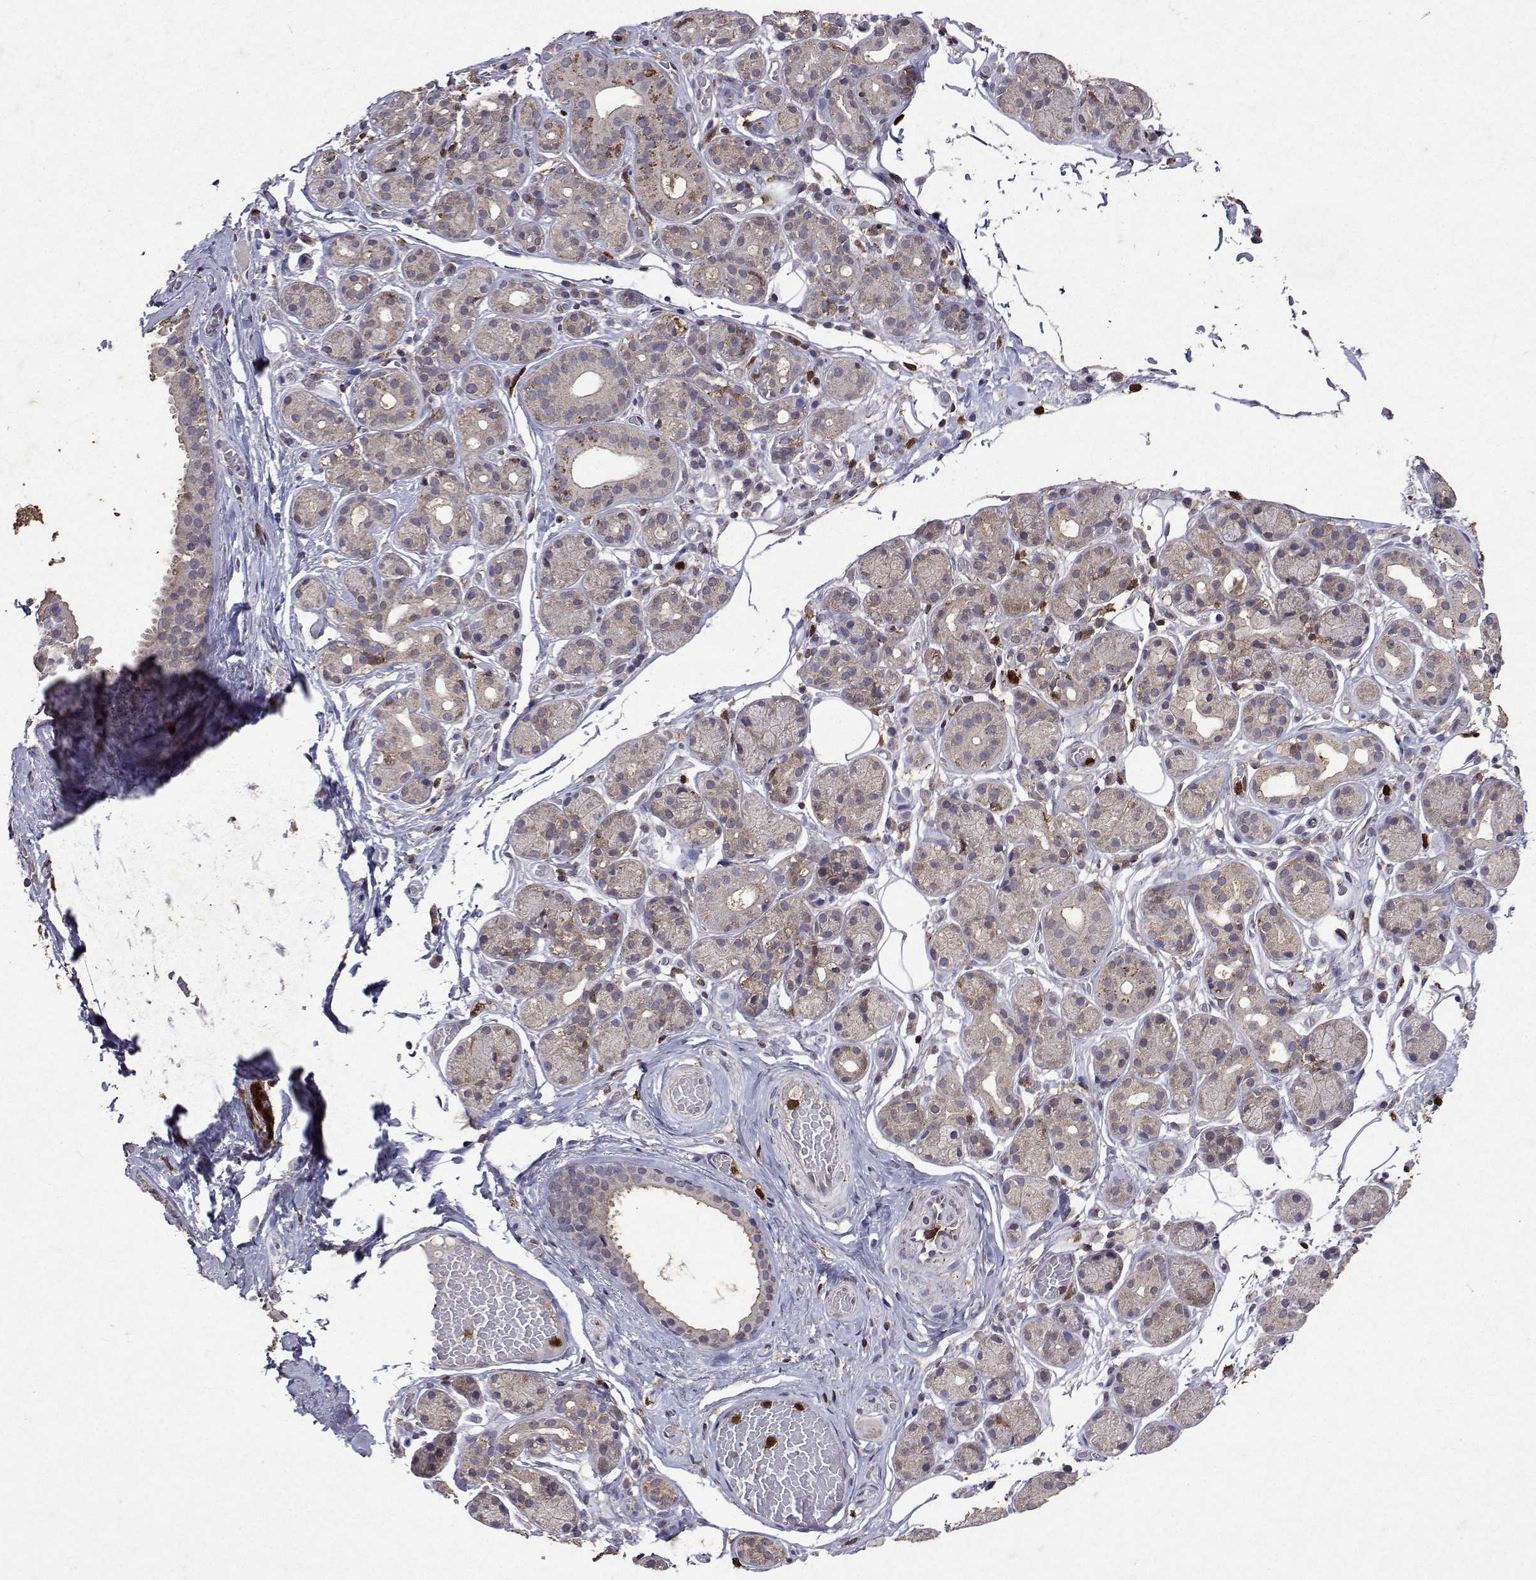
{"staining": {"intensity": "negative", "quantity": "none", "location": "none"}, "tissue": "salivary gland", "cell_type": "Glandular cells", "image_type": "normal", "snomed": [{"axis": "morphology", "description": "Normal tissue, NOS"}, {"axis": "topography", "description": "Salivary gland"}, {"axis": "topography", "description": "Peripheral nerve tissue"}], "caption": "Immunohistochemical staining of normal salivary gland displays no significant staining in glandular cells.", "gene": "APAF1", "patient": {"sex": "male", "age": 71}}